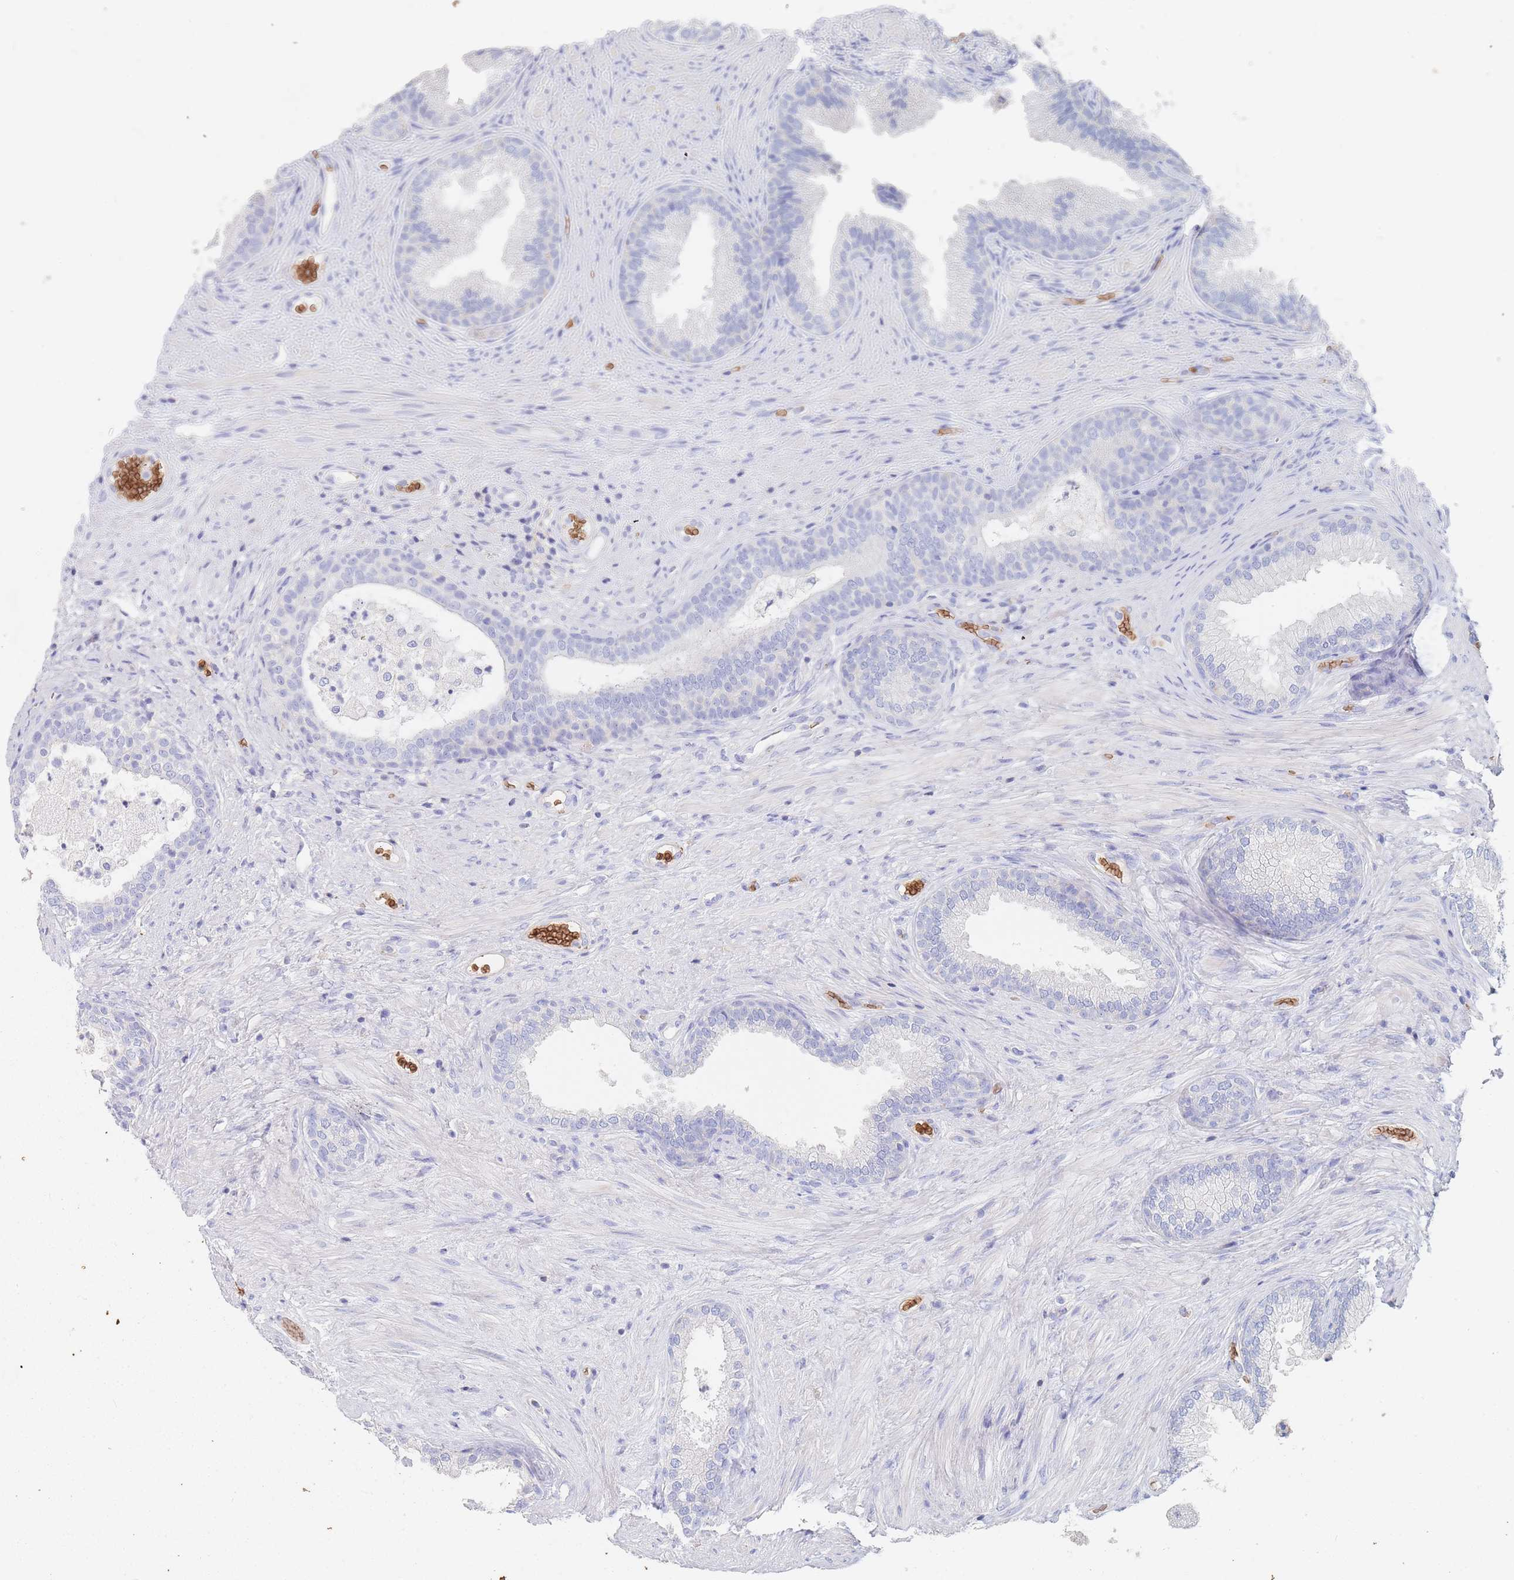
{"staining": {"intensity": "negative", "quantity": "none", "location": "none"}, "tissue": "prostate", "cell_type": "Glandular cells", "image_type": "normal", "snomed": [{"axis": "morphology", "description": "Normal tissue, NOS"}, {"axis": "topography", "description": "Prostate"}], "caption": "IHC of unremarkable human prostate demonstrates no expression in glandular cells. The staining was performed using DAB to visualize the protein expression in brown, while the nuclei were stained in blue with hematoxylin (Magnification: 20x).", "gene": "SLC2A1", "patient": {"sex": "male", "age": 76}}